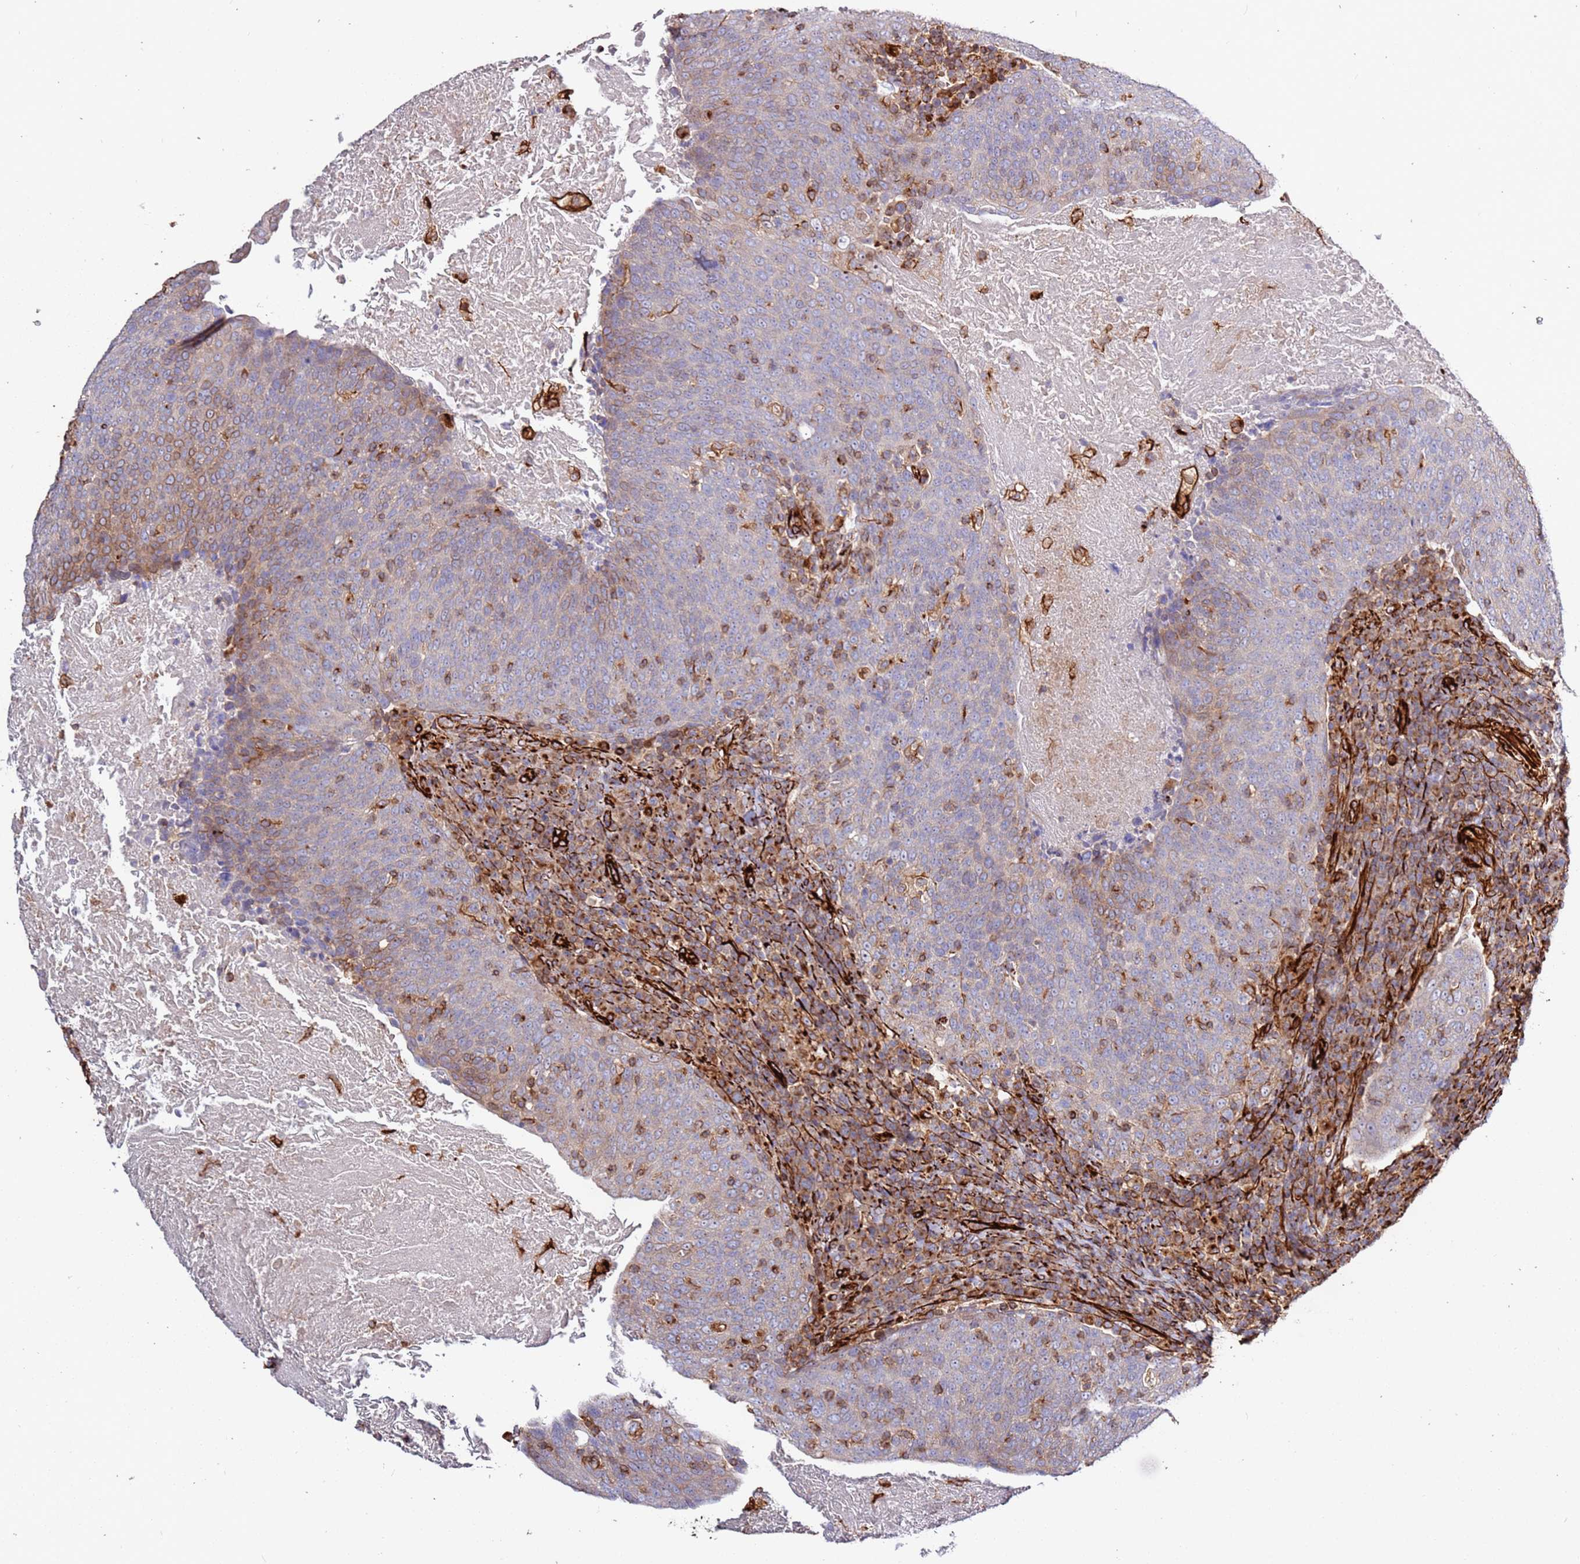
{"staining": {"intensity": "negative", "quantity": "none", "location": "none"}, "tissue": "head and neck cancer", "cell_type": "Tumor cells", "image_type": "cancer", "snomed": [{"axis": "morphology", "description": "Squamous cell carcinoma, NOS"}, {"axis": "morphology", "description": "Squamous cell carcinoma, metastatic, NOS"}, {"axis": "topography", "description": "Lymph node"}, {"axis": "topography", "description": "Head-Neck"}], "caption": "Tumor cells show no significant positivity in metastatic squamous cell carcinoma (head and neck). (Brightfield microscopy of DAB IHC at high magnification).", "gene": "MRGPRE", "patient": {"sex": "male", "age": 62}}